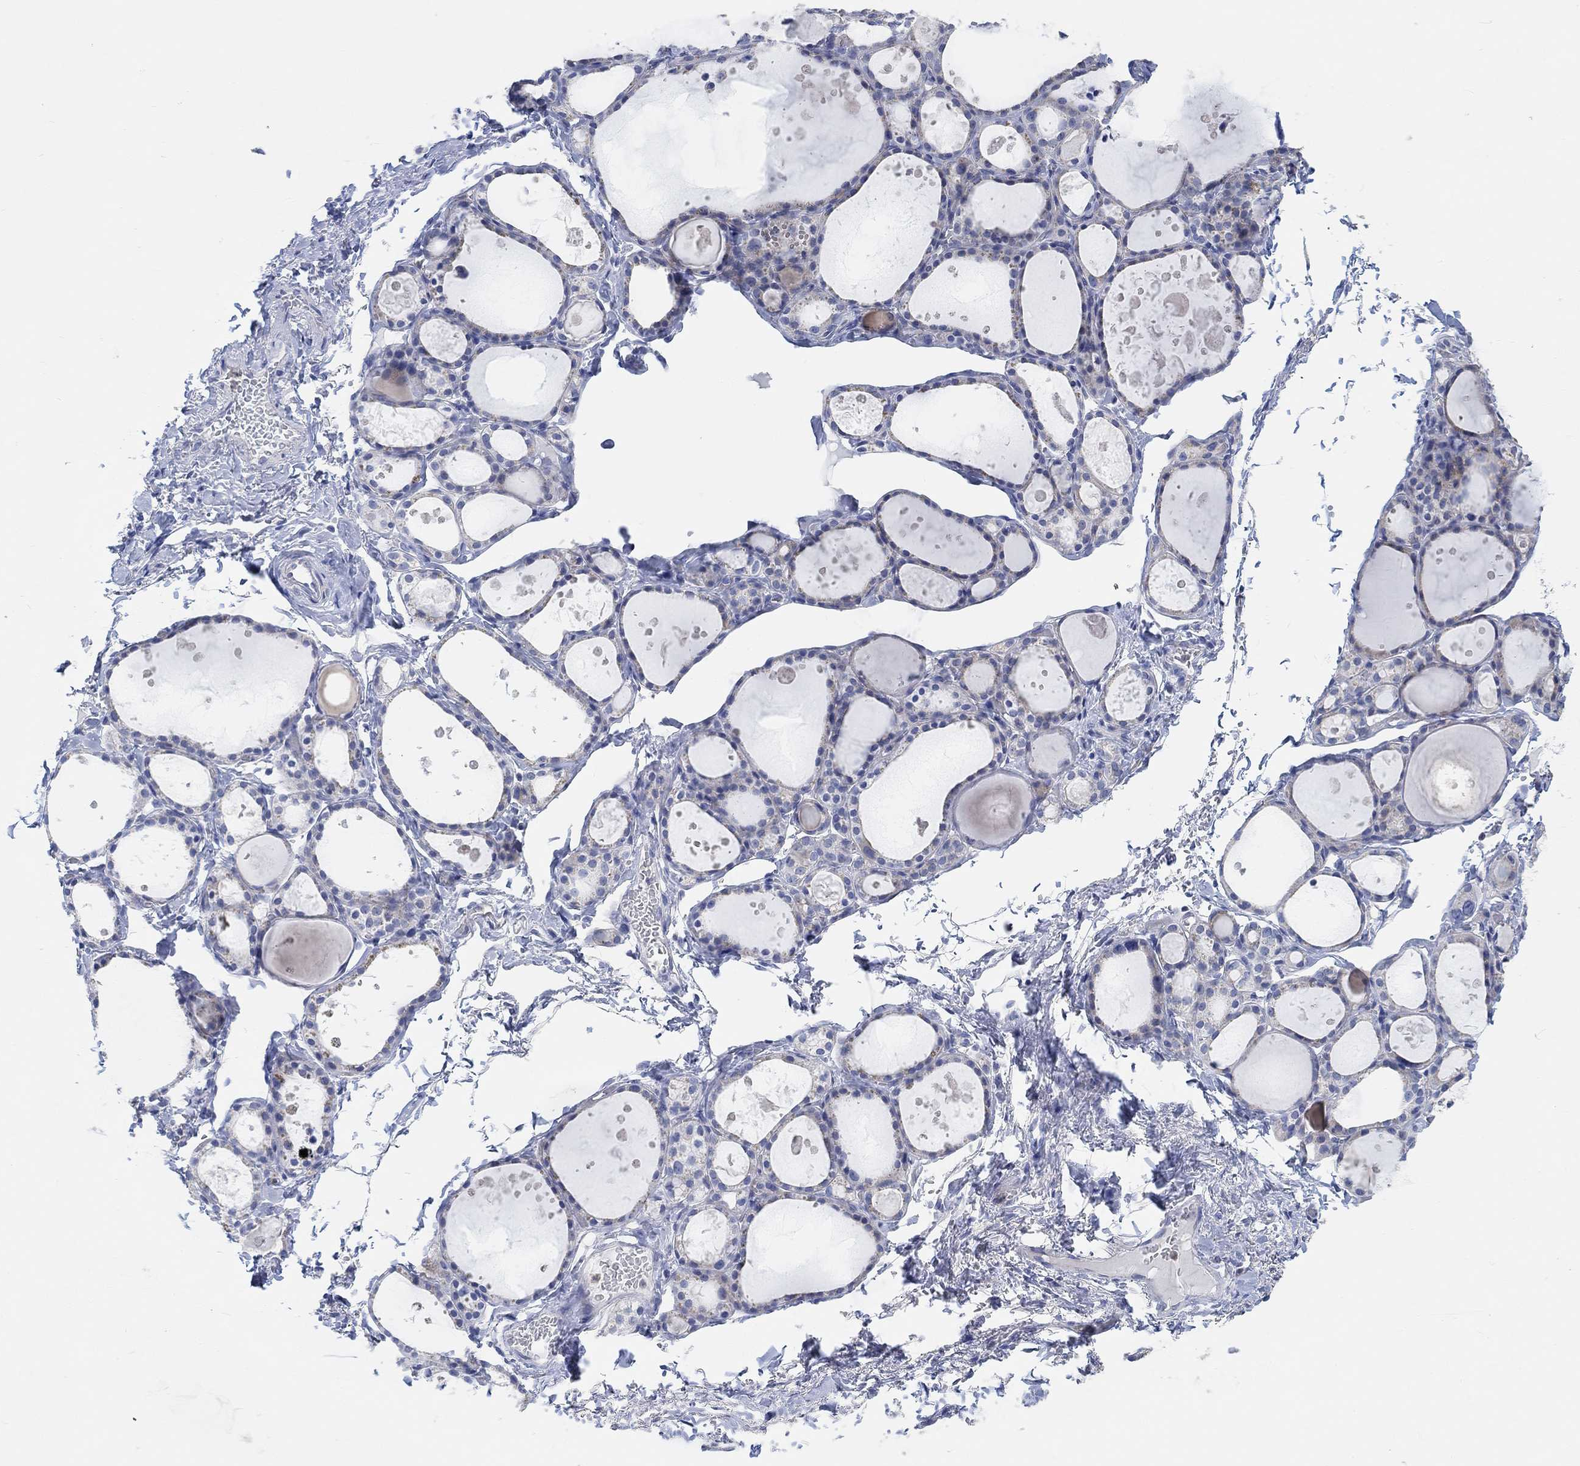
{"staining": {"intensity": "negative", "quantity": "none", "location": "none"}, "tissue": "thyroid gland", "cell_type": "Glandular cells", "image_type": "normal", "snomed": [{"axis": "morphology", "description": "Normal tissue, NOS"}, {"axis": "topography", "description": "Thyroid gland"}], "caption": "Immunohistochemical staining of unremarkable human thyroid gland displays no significant staining in glandular cells.", "gene": "NLRP14", "patient": {"sex": "male", "age": 68}}